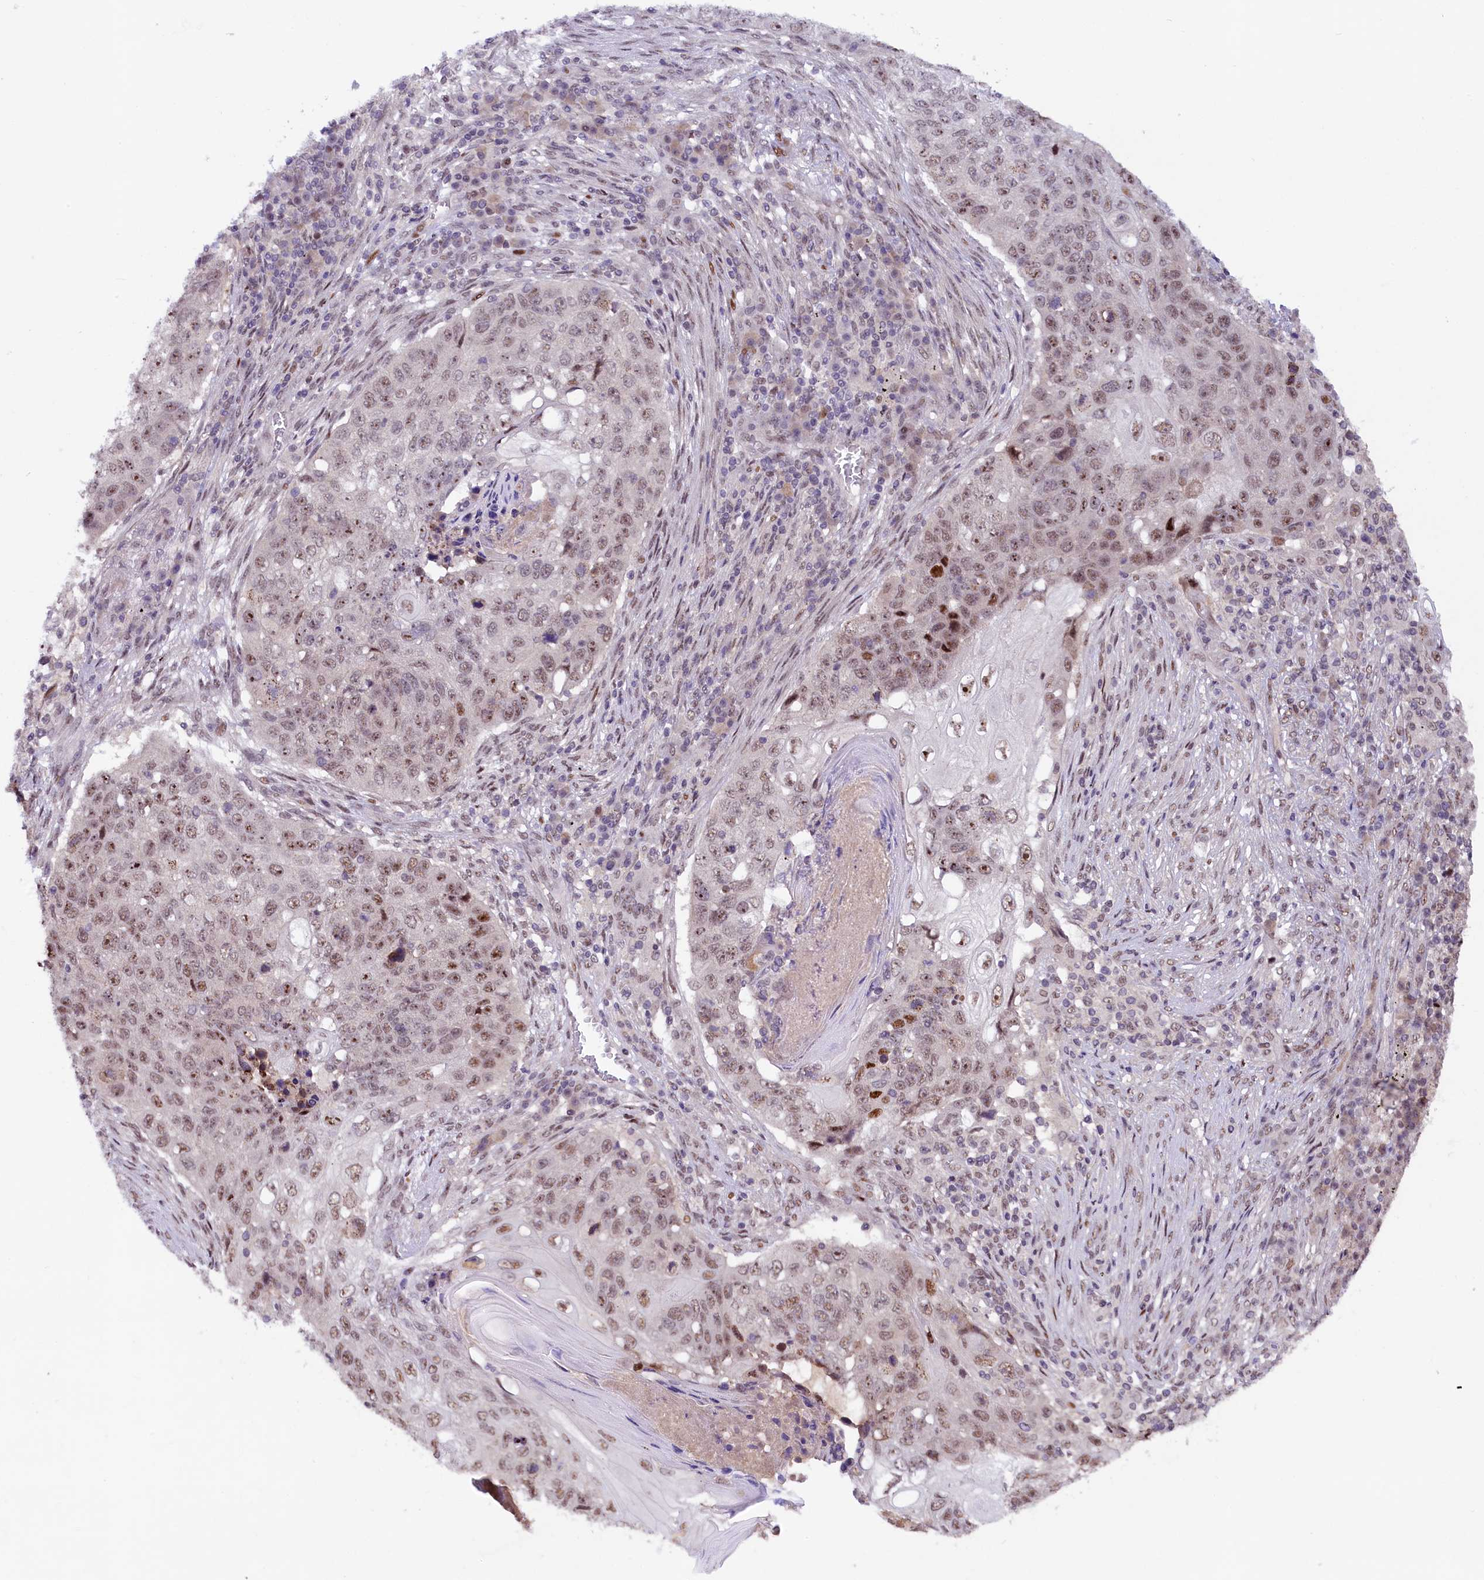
{"staining": {"intensity": "moderate", "quantity": "<25%", "location": "nuclear"}, "tissue": "lung cancer", "cell_type": "Tumor cells", "image_type": "cancer", "snomed": [{"axis": "morphology", "description": "Squamous cell carcinoma, NOS"}, {"axis": "topography", "description": "Lung"}], "caption": "Immunohistochemistry (IHC) staining of lung cancer, which shows low levels of moderate nuclear staining in approximately <25% of tumor cells indicating moderate nuclear protein expression. The staining was performed using DAB (3,3'-diaminobenzidine) (brown) for protein detection and nuclei were counterstained in hematoxylin (blue).", "gene": "ANKS3", "patient": {"sex": "female", "age": 63}}